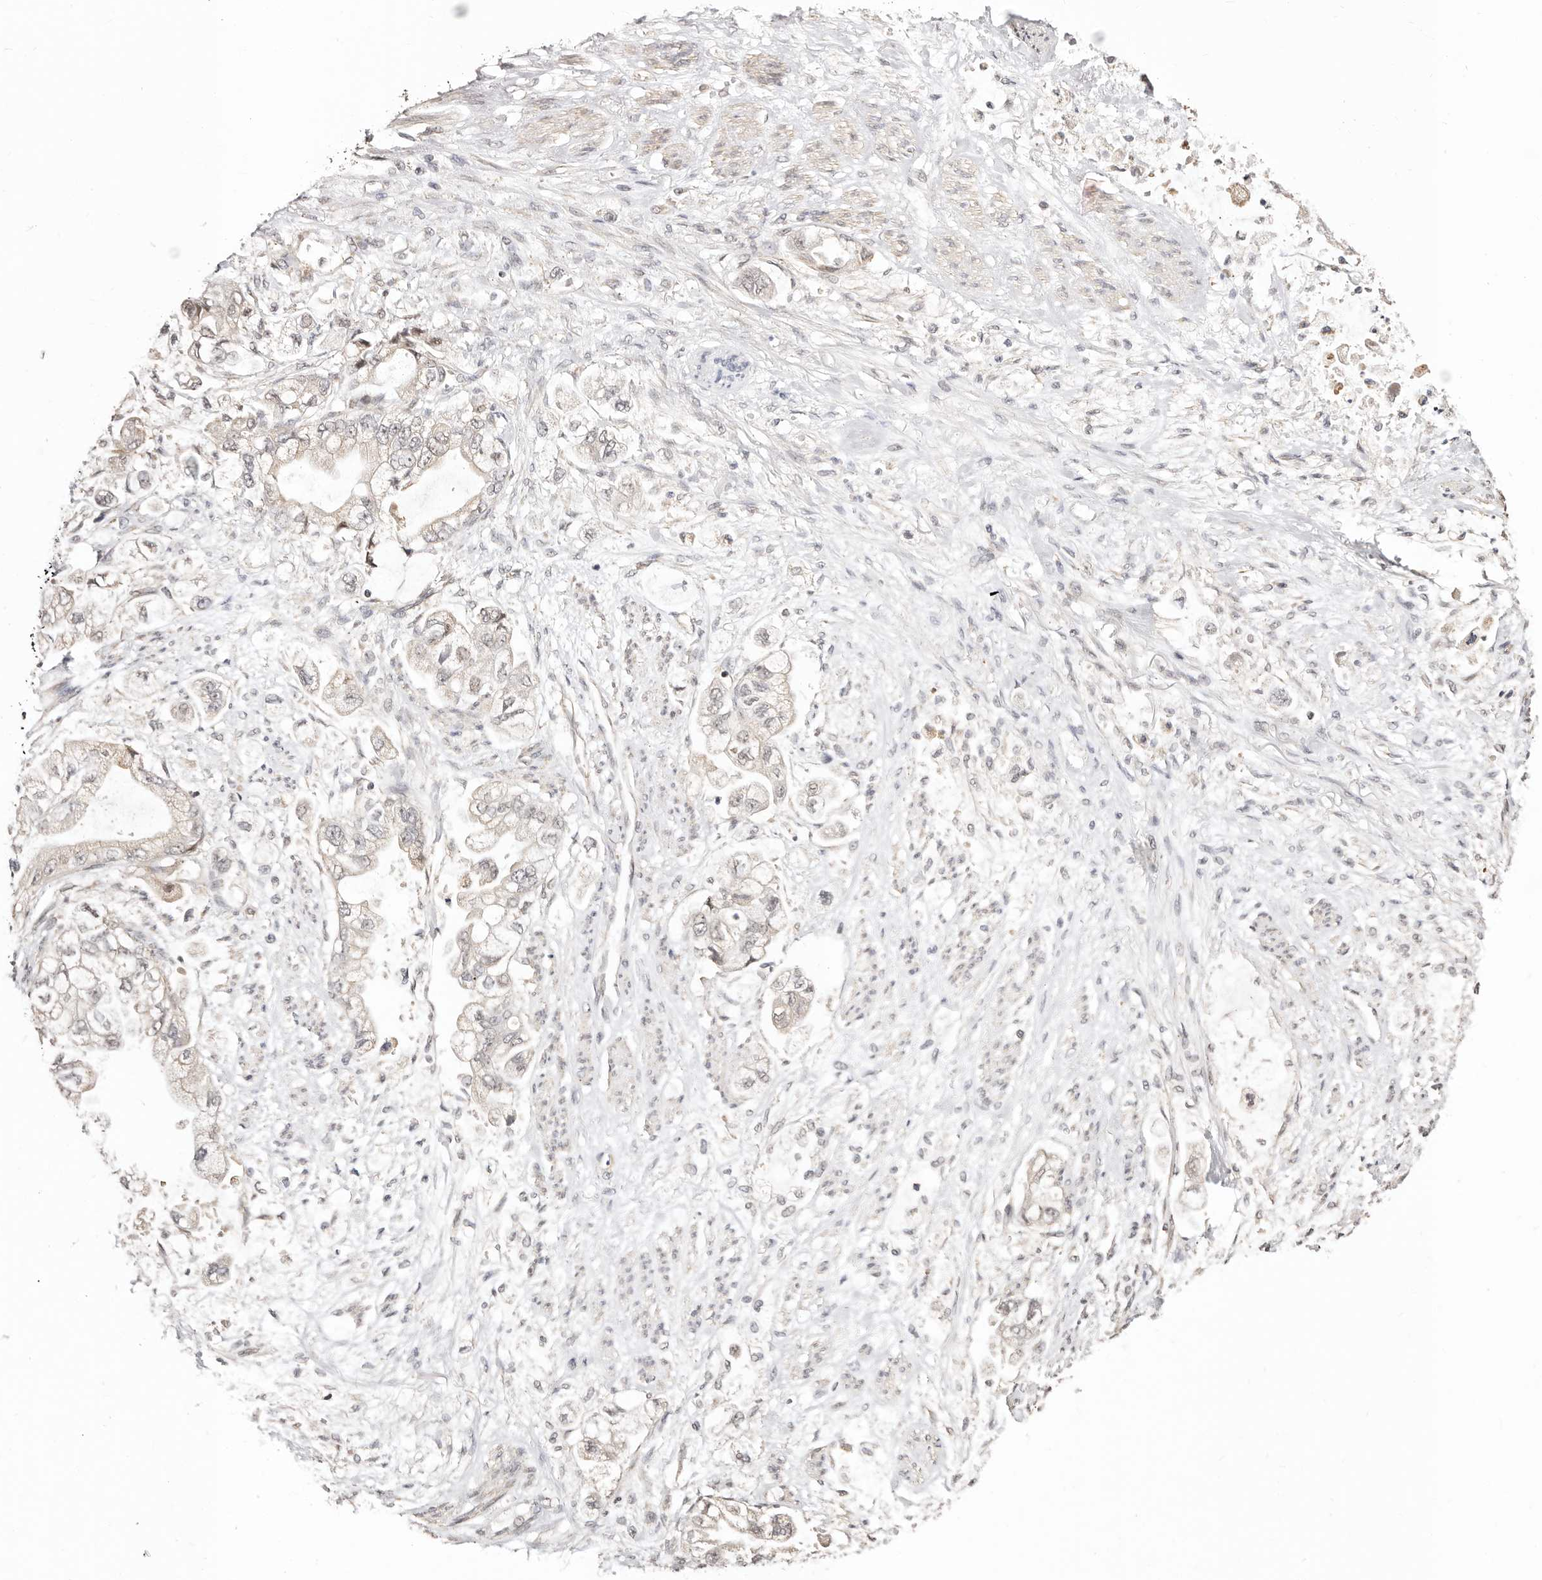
{"staining": {"intensity": "negative", "quantity": "none", "location": "none"}, "tissue": "stomach cancer", "cell_type": "Tumor cells", "image_type": "cancer", "snomed": [{"axis": "morphology", "description": "Adenocarcinoma, NOS"}, {"axis": "topography", "description": "Stomach"}], "caption": "Human stomach cancer (adenocarcinoma) stained for a protein using immunohistochemistry reveals no staining in tumor cells.", "gene": "CTNNBL1", "patient": {"sex": "male", "age": 62}}